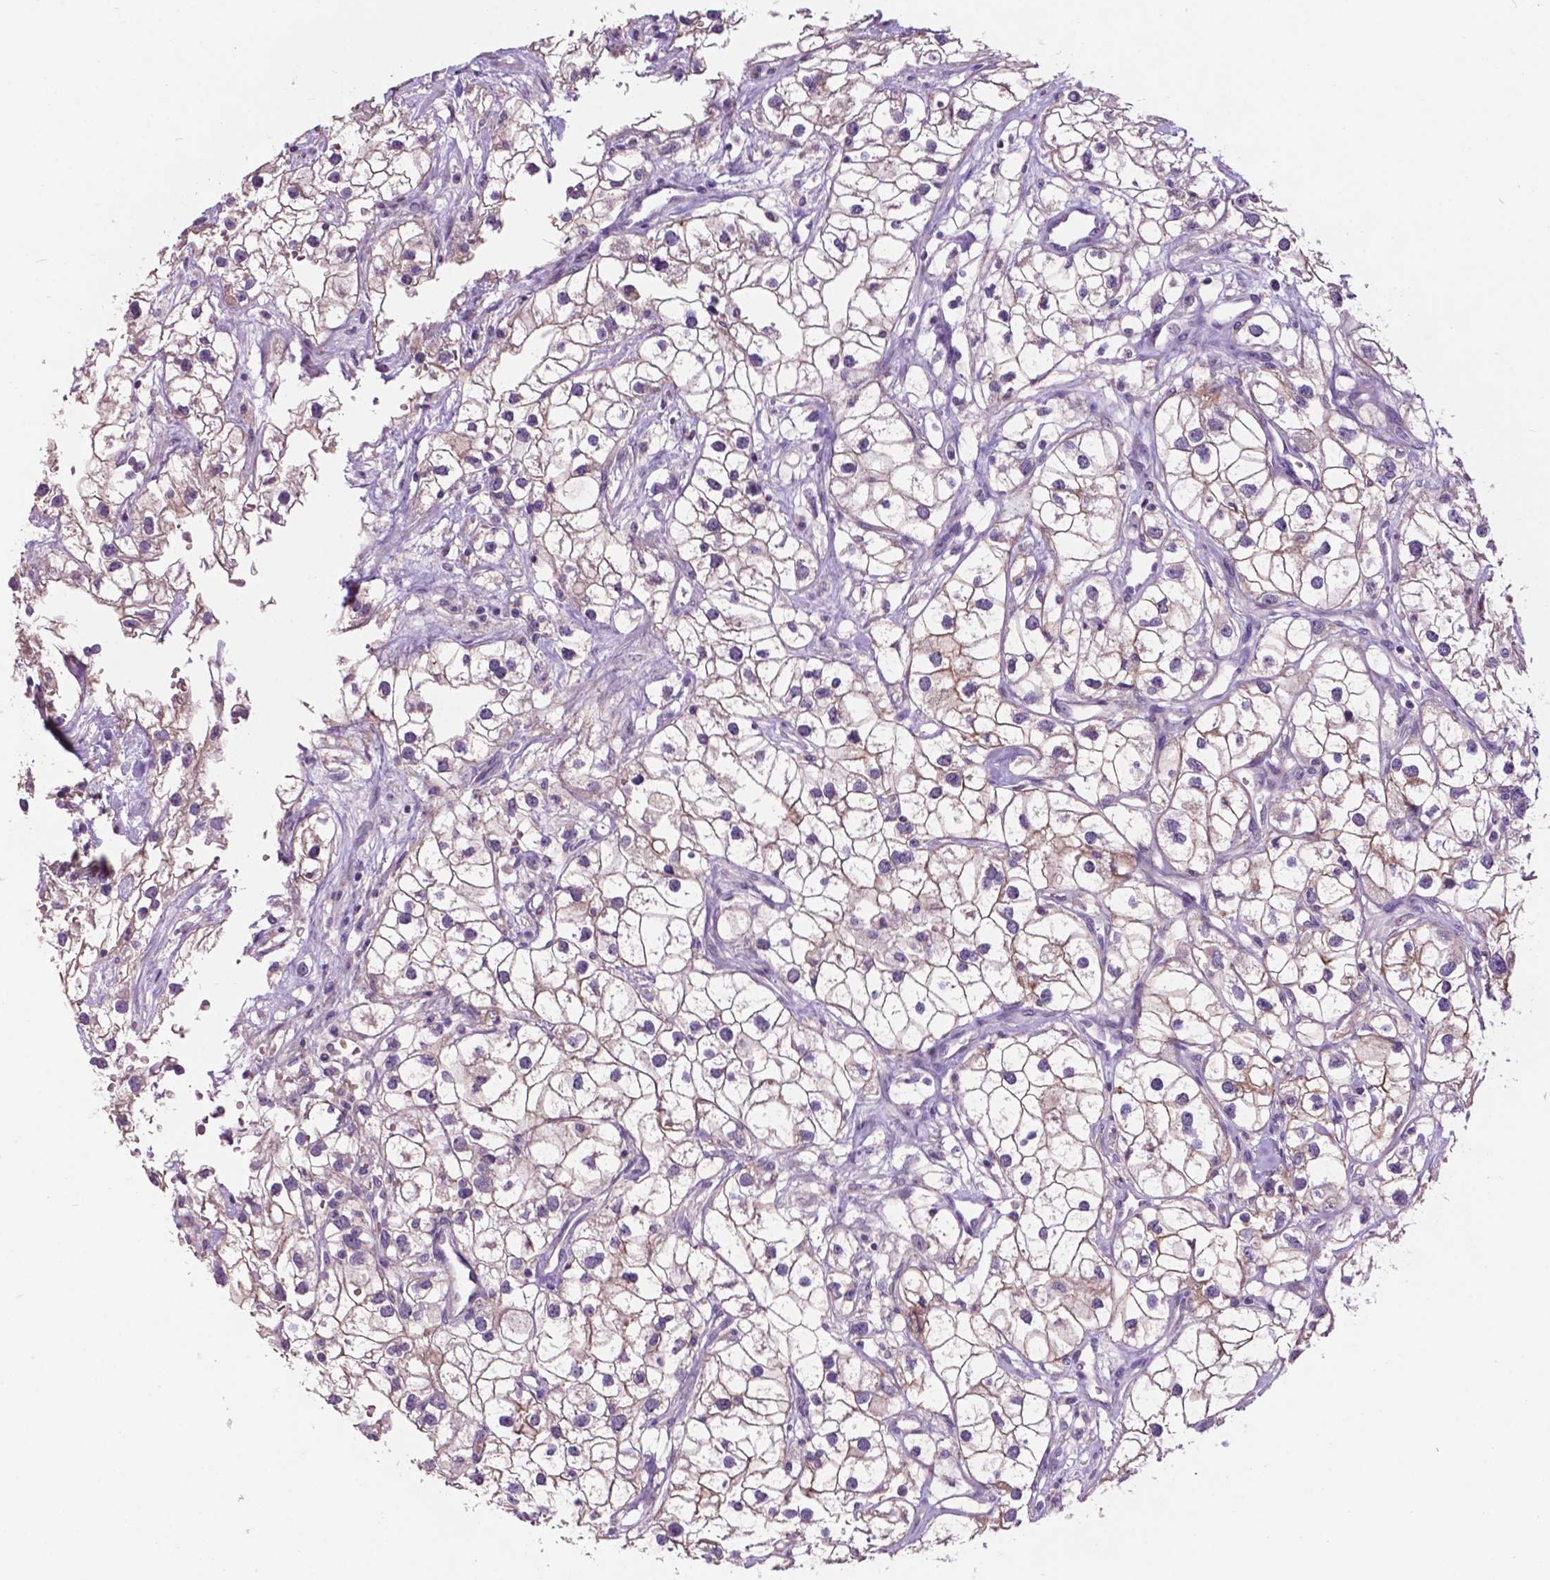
{"staining": {"intensity": "weak", "quantity": "<25%", "location": "cytoplasmic/membranous"}, "tissue": "renal cancer", "cell_type": "Tumor cells", "image_type": "cancer", "snomed": [{"axis": "morphology", "description": "Adenocarcinoma, NOS"}, {"axis": "topography", "description": "Kidney"}], "caption": "The histopathology image exhibits no significant staining in tumor cells of renal cancer. The staining was performed using DAB to visualize the protein expression in brown, while the nuclei were stained in blue with hematoxylin (Magnification: 20x).", "gene": "PLSCR1", "patient": {"sex": "male", "age": 59}}